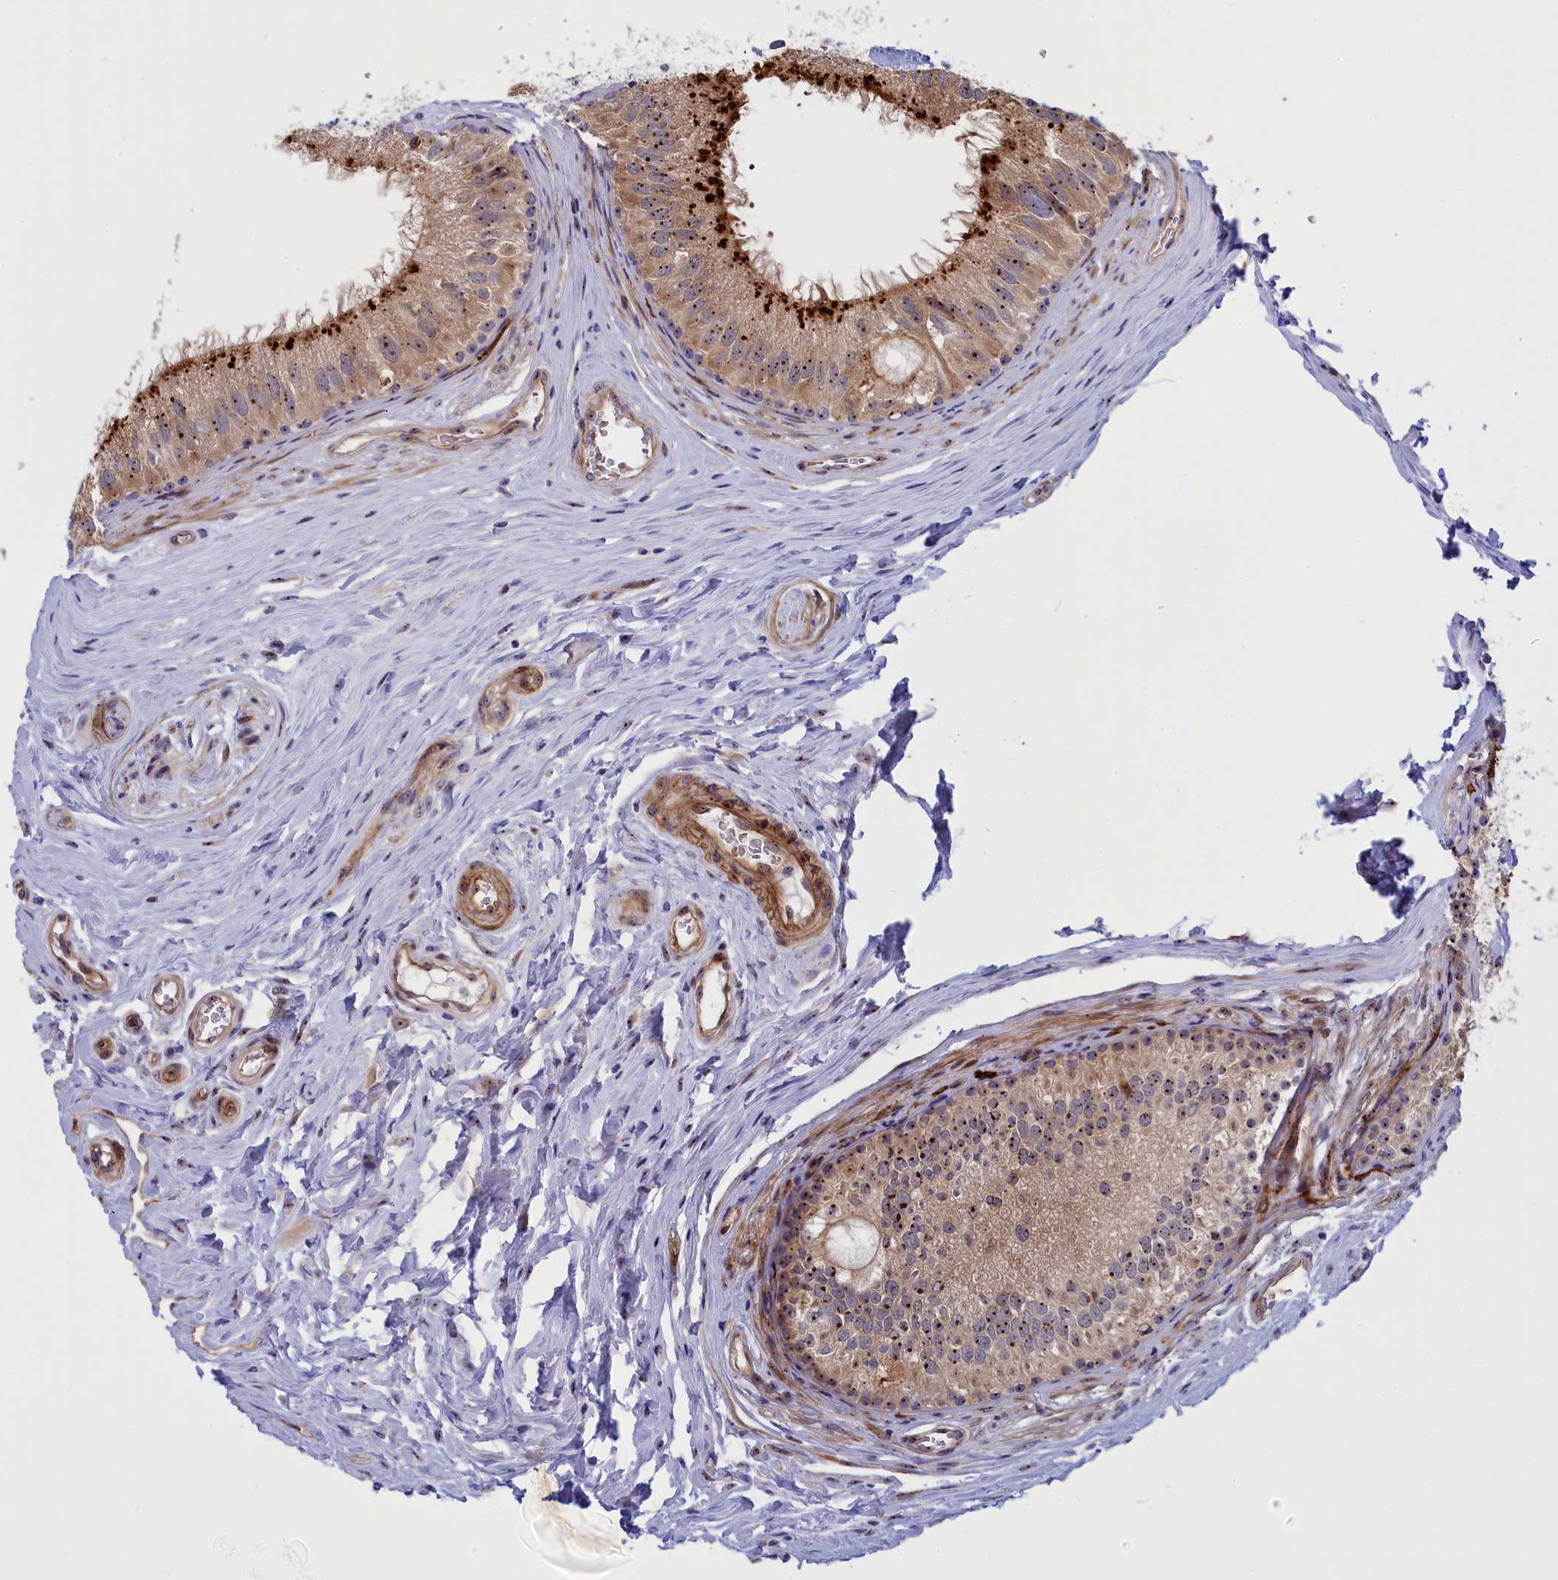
{"staining": {"intensity": "moderate", "quantity": ">75%", "location": "cytoplasmic/membranous,nuclear"}, "tissue": "epididymis", "cell_type": "Glandular cells", "image_type": "normal", "snomed": [{"axis": "morphology", "description": "Normal tissue, NOS"}, {"axis": "topography", "description": "Epididymis"}], "caption": "Immunohistochemistry (DAB (3,3'-diaminobenzidine)) staining of benign human epididymis displays moderate cytoplasmic/membranous,nuclear protein staining in approximately >75% of glandular cells.", "gene": "DBNDD1", "patient": {"sex": "male", "age": 33}}